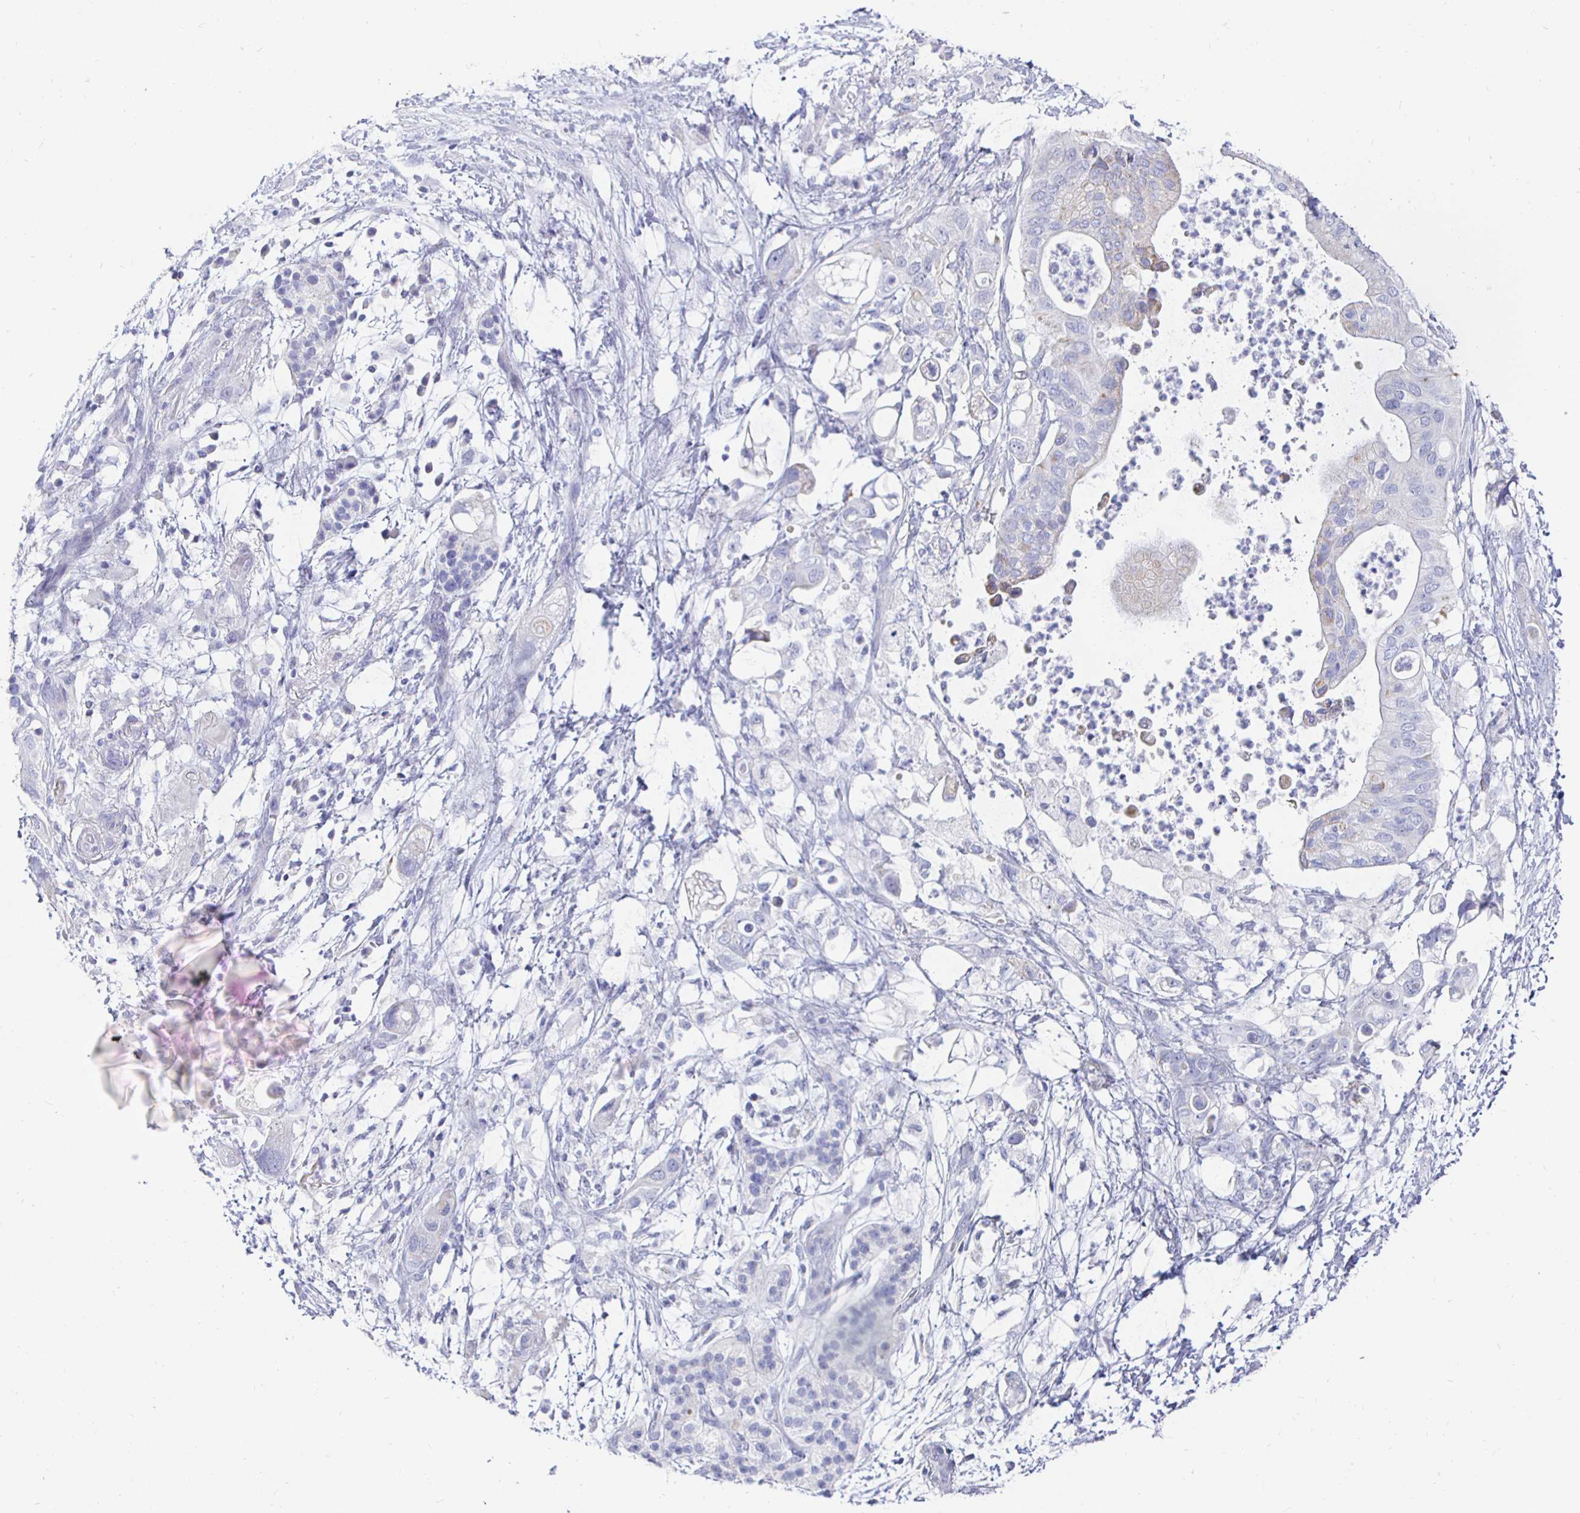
{"staining": {"intensity": "negative", "quantity": "none", "location": "none"}, "tissue": "pancreatic cancer", "cell_type": "Tumor cells", "image_type": "cancer", "snomed": [{"axis": "morphology", "description": "Adenocarcinoma, NOS"}, {"axis": "topography", "description": "Pancreas"}], "caption": "IHC of human adenocarcinoma (pancreatic) exhibits no positivity in tumor cells.", "gene": "CR2", "patient": {"sex": "female", "age": 72}}